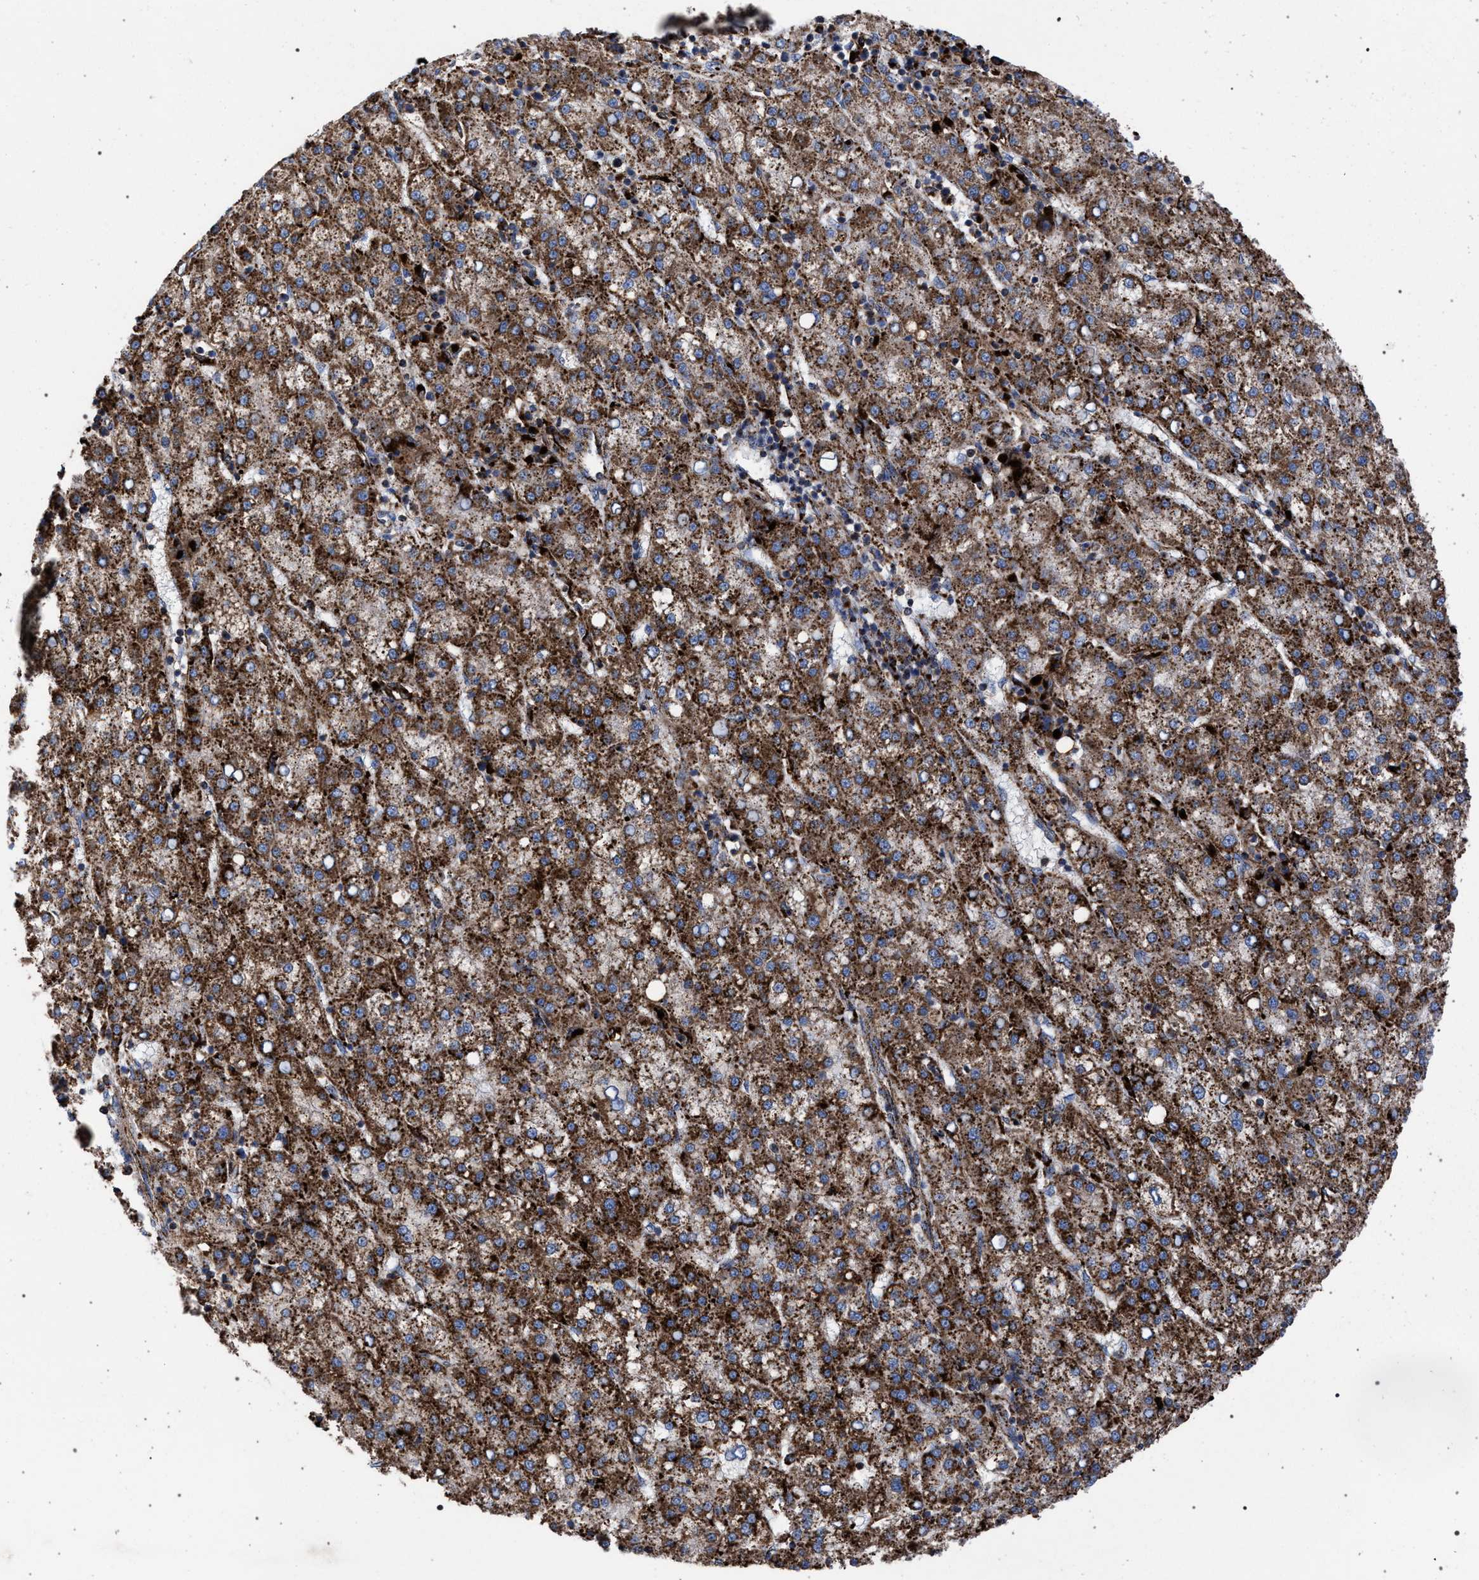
{"staining": {"intensity": "strong", "quantity": ">75%", "location": "cytoplasmic/membranous"}, "tissue": "liver cancer", "cell_type": "Tumor cells", "image_type": "cancer", "snomed": [{"axis": "morphology", "description": "Carcinoma, Hepatocellular, NOS"}, {"axis": "topography", "description": "Liver"}], "caption": "A high-resolution photomicrograph shows immunohistochemistry staining of liver cancer, which exhibits strong cytoplasmic/membranous expression in approximately >75% of tumor cells.", "gene": "PPT1", "patient": {"sex": "female", "age": 58}}